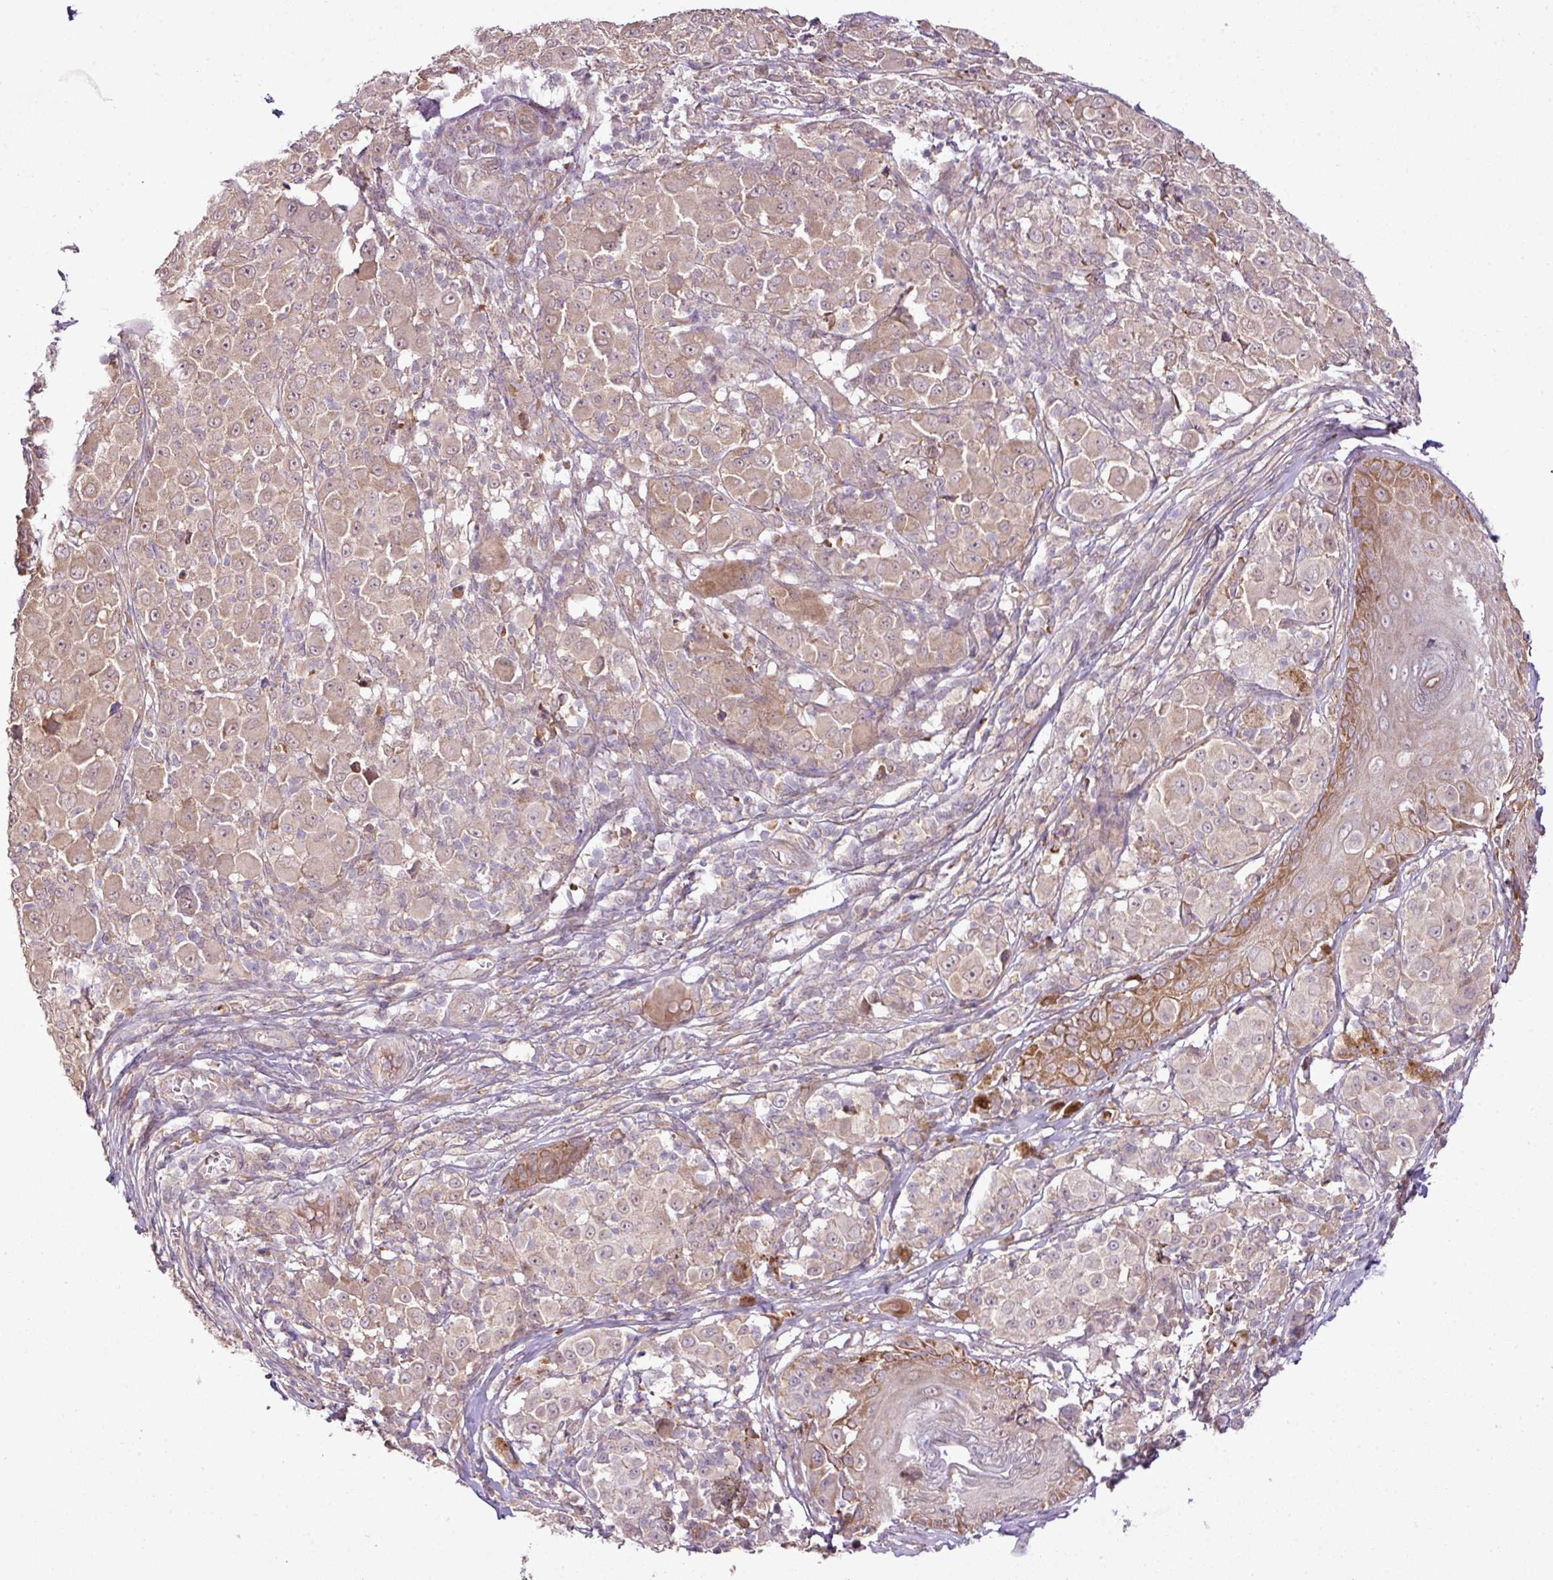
{"staining": {"intensity": "weak", "quantity": "25%-75%", "location": "cytoplasmic/membranous,nuclear"}, "tissue": "melanoma", "cell_type": "Tumor cells", "image_type": "cancer", "snomed": [{"axis": "morphology", "description": "Malignant melanoma, NOS"}, {"axis": "topography", "description": "Skin"}], "caption": "Protein expression analysis of human malignant melanoma reveals weak cytoplasmic/membranous and nuclear expression in about 25%-75% of tumor cells.", "gene": "DNAAF4", "patient": {"sex": "female", "age": 43}}